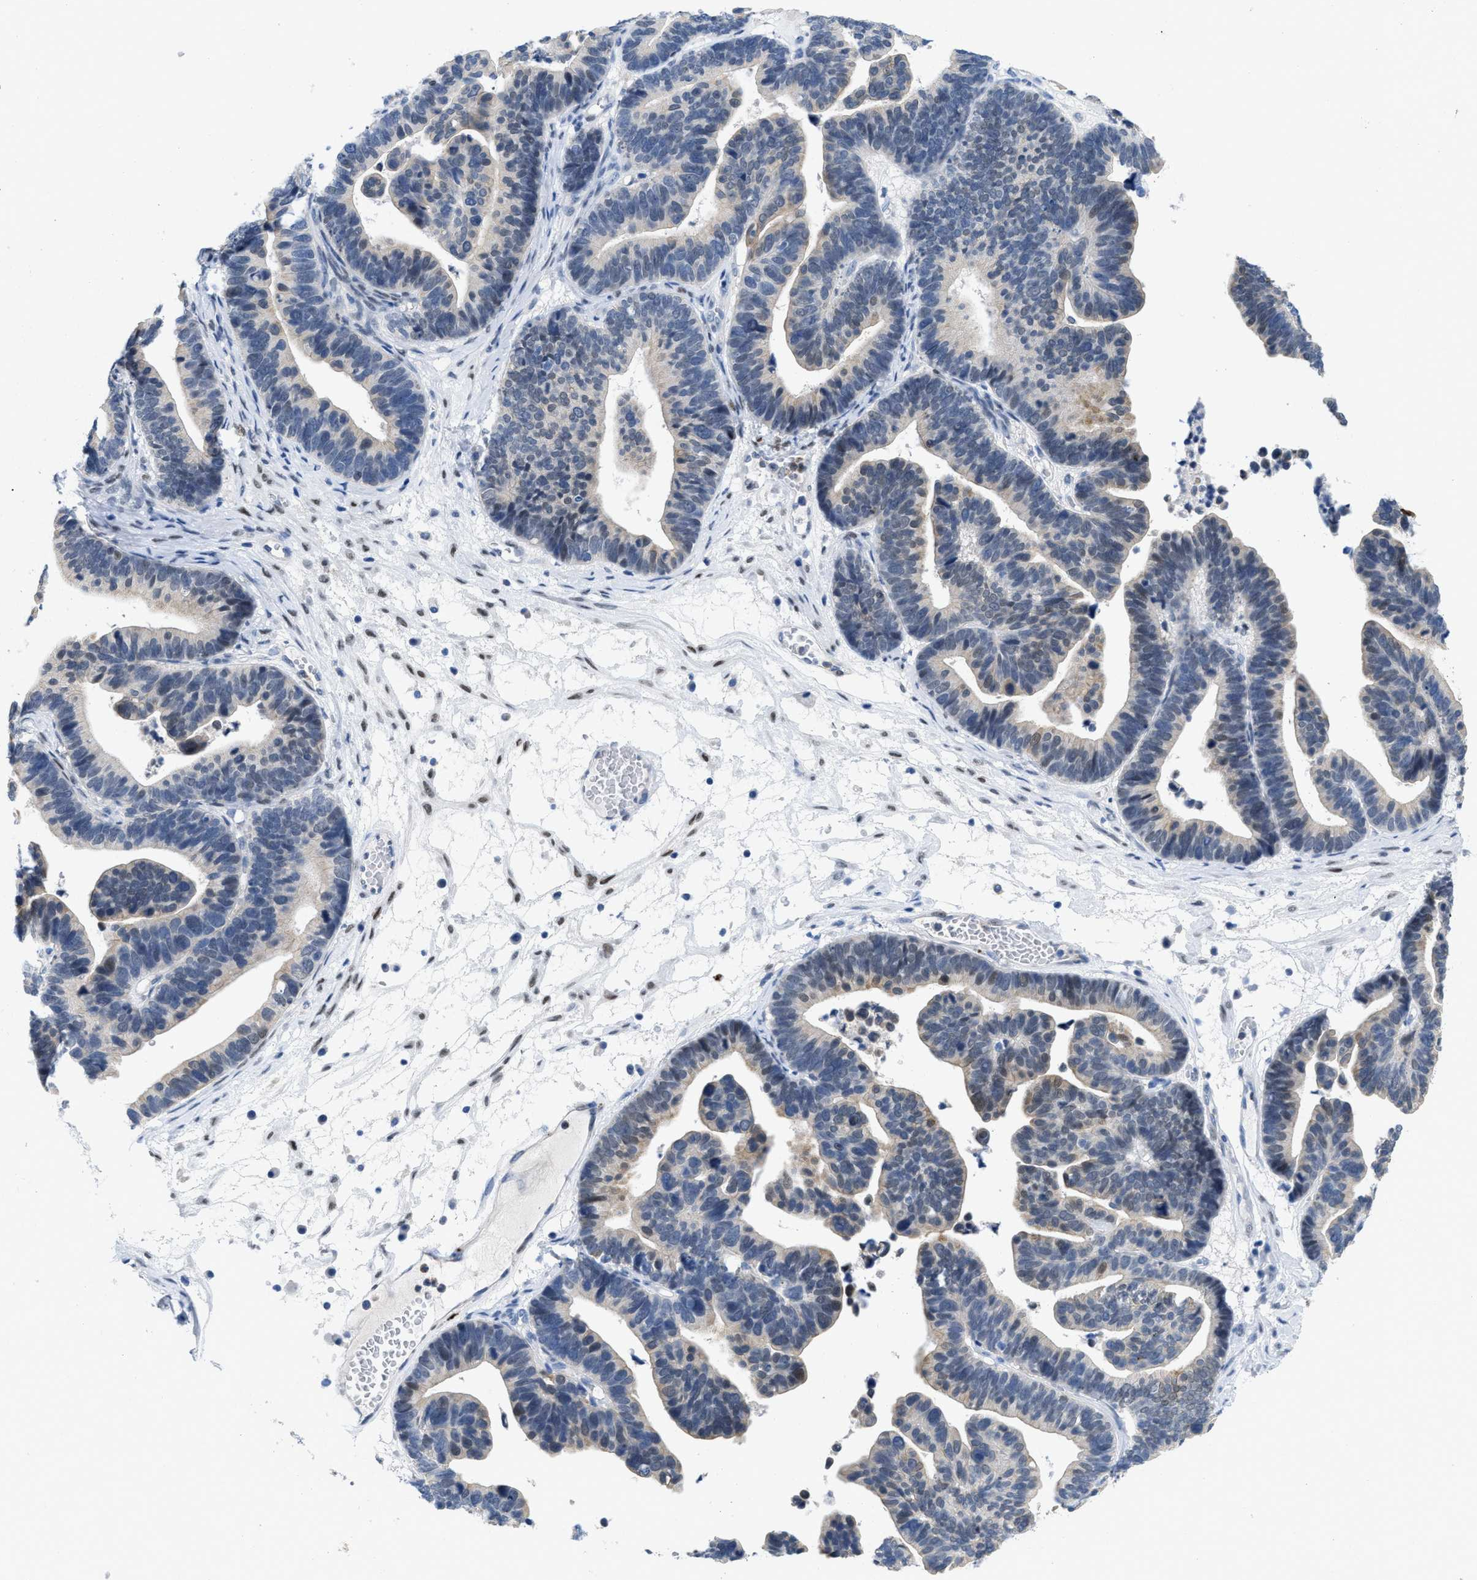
{"staining": {"intensity": "weak", "quantity": "<25%", "location": "cytoplasmic/membranous,nuclear"}, "tissue": "ovarian cancer", "cell_type": "Tumor cells", "image_type": "cancer", "snomed": [{"axis": "morphology", "description": "Cystadenocarcinoma, serous, NOS"}, {"axis": "topography", "description": "Ovary"}], "caption": "High magnification brightfield microscopy of ovarian serous cystadenocarcinoma stained with DAB (3,3'-diaminobenzidine) (brown) and counterstained with hematoxylin (blue): tumor cells show no significant expression. Brightfield microscopy of IHC stained with DAB (brown) and hematoxylin (blue), captured at high magnification.", "gene": "NFIX", "patient": {"sex": "female", "age": 56}}